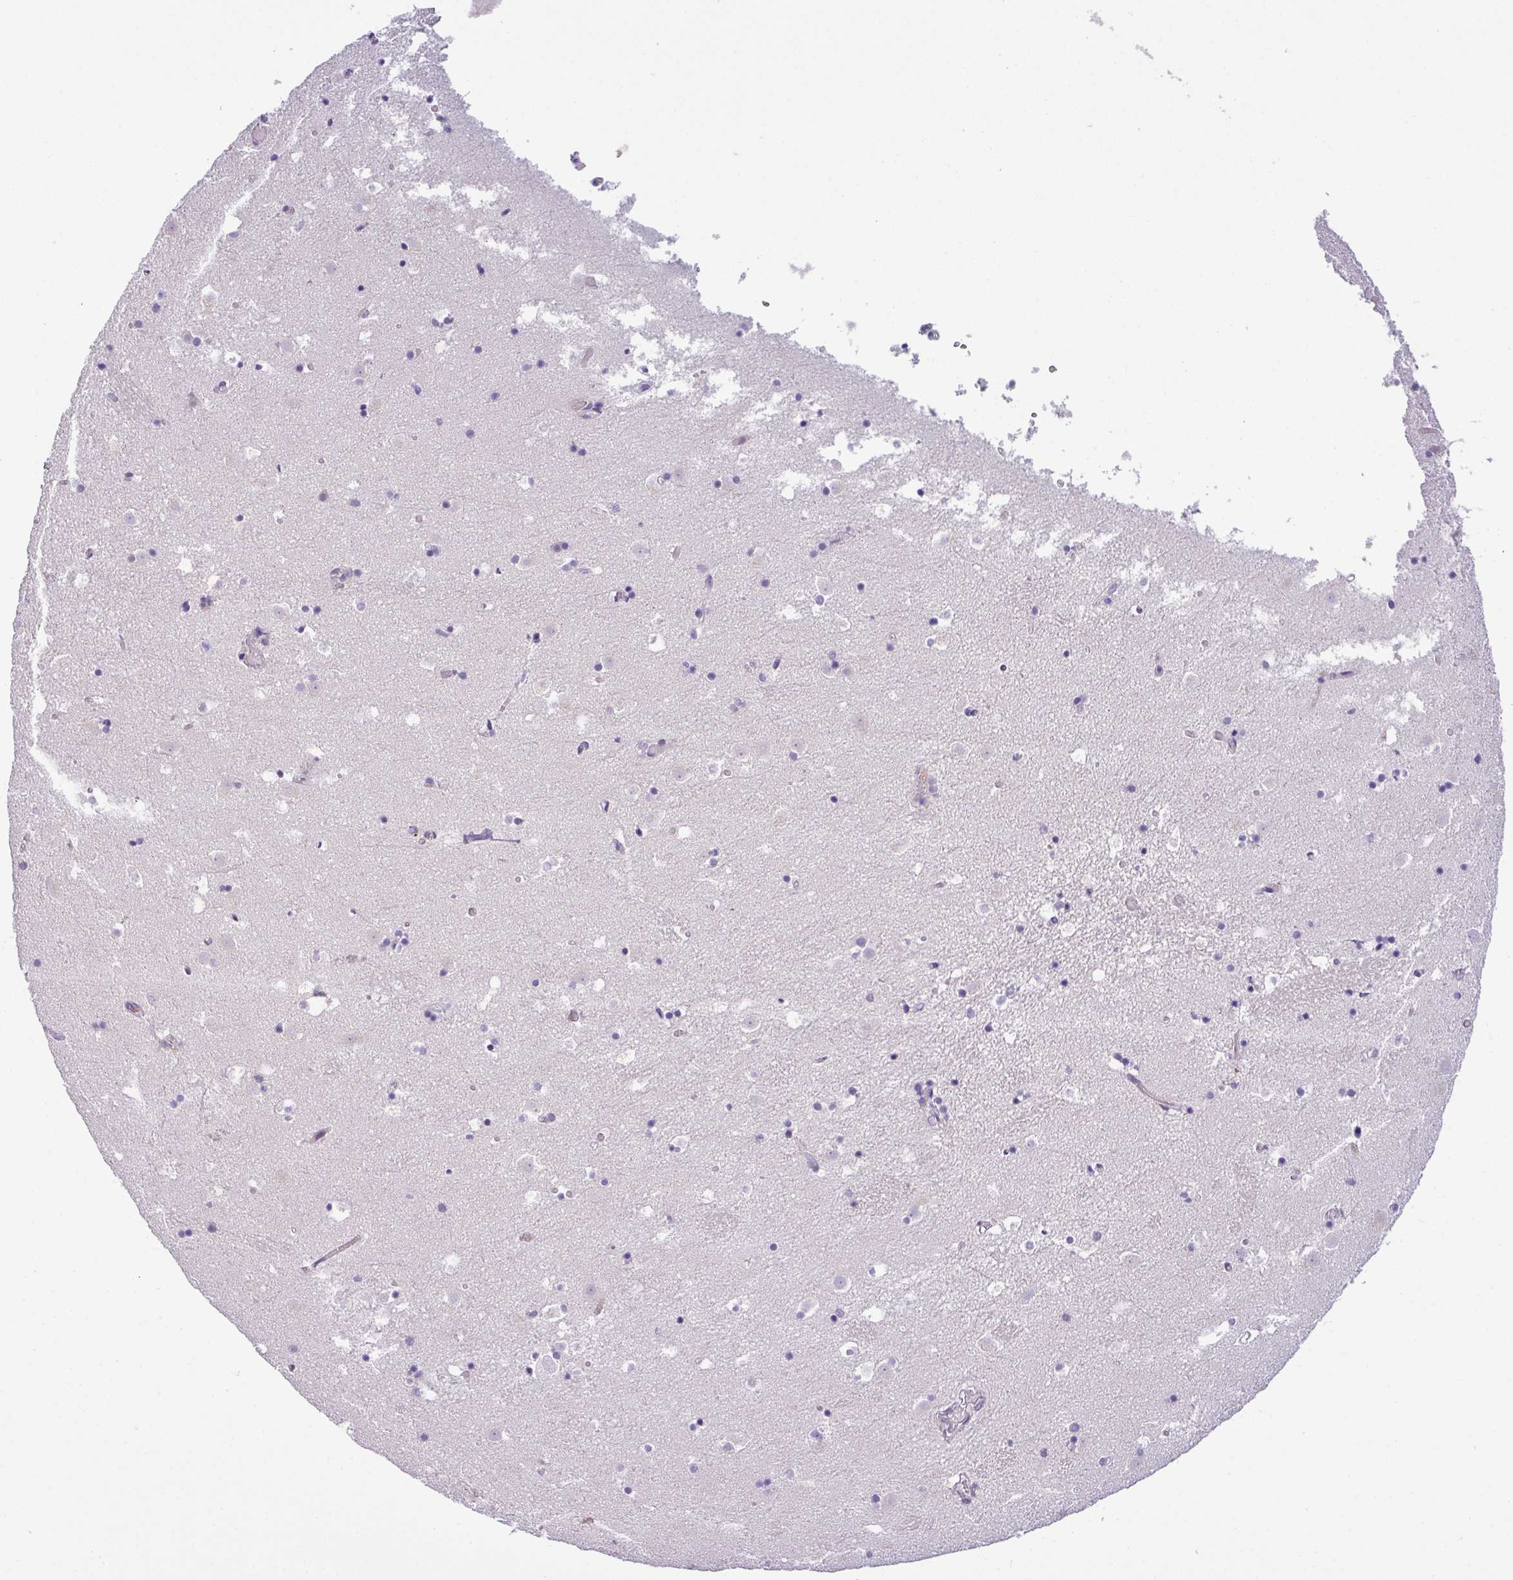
{"staining": {"intensity": "negative", "quantity": "none", "location": "none"}, "tissue": "caudate", "cell_type": "Glial cells", "image_type": "normal", "snomed": [{"axis": "morphology", "description": "Normal tissue, NOS"}, {"axis": "topography", "description": "Lateral ventricle wall"}], "caption": "IHC of benign caudate exhibits no staining in glial cells.", "gene": "ENSG00000273748", "patient": {"sex": "male", "age": 25}}